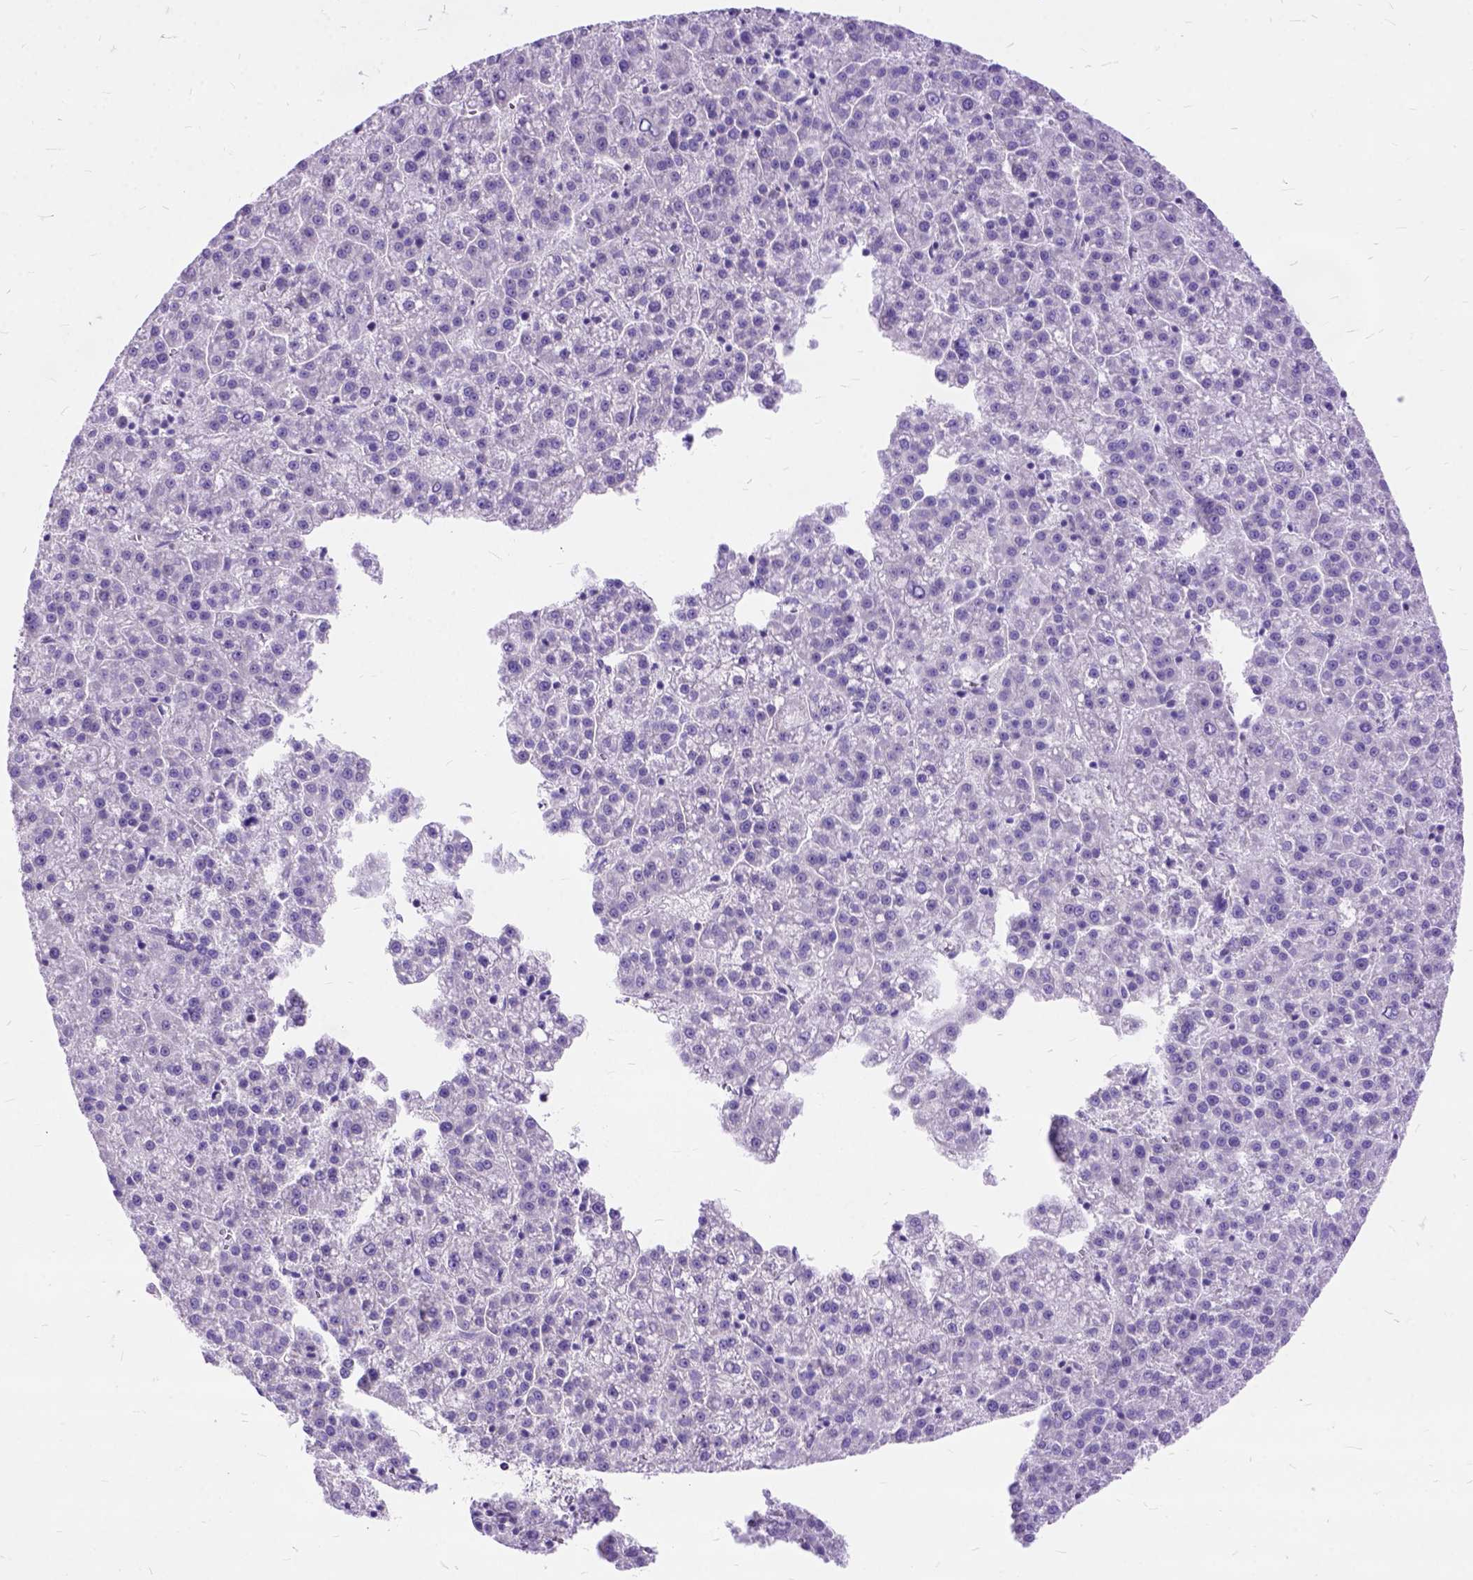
{"staining": {"intensity": "negative", "quantity": "none", "location": "none"}, "tissue": "liver cancer", "cell_type": "Tumor cells", "image_type": "cancer", "snomed": [{"axis": "morphology", "description": "Carcinoma, Hepatocellular, NOS"}, {"axis": "topography", "description": "Liver"}], "caption": "IHC of liver hepatocellular carcinoma shows no expression in tumor cells. (DAB immunohistochemistry, high magnification).", "gene": "CTAG2", "patient": {"sex": "female", "age": 58}}